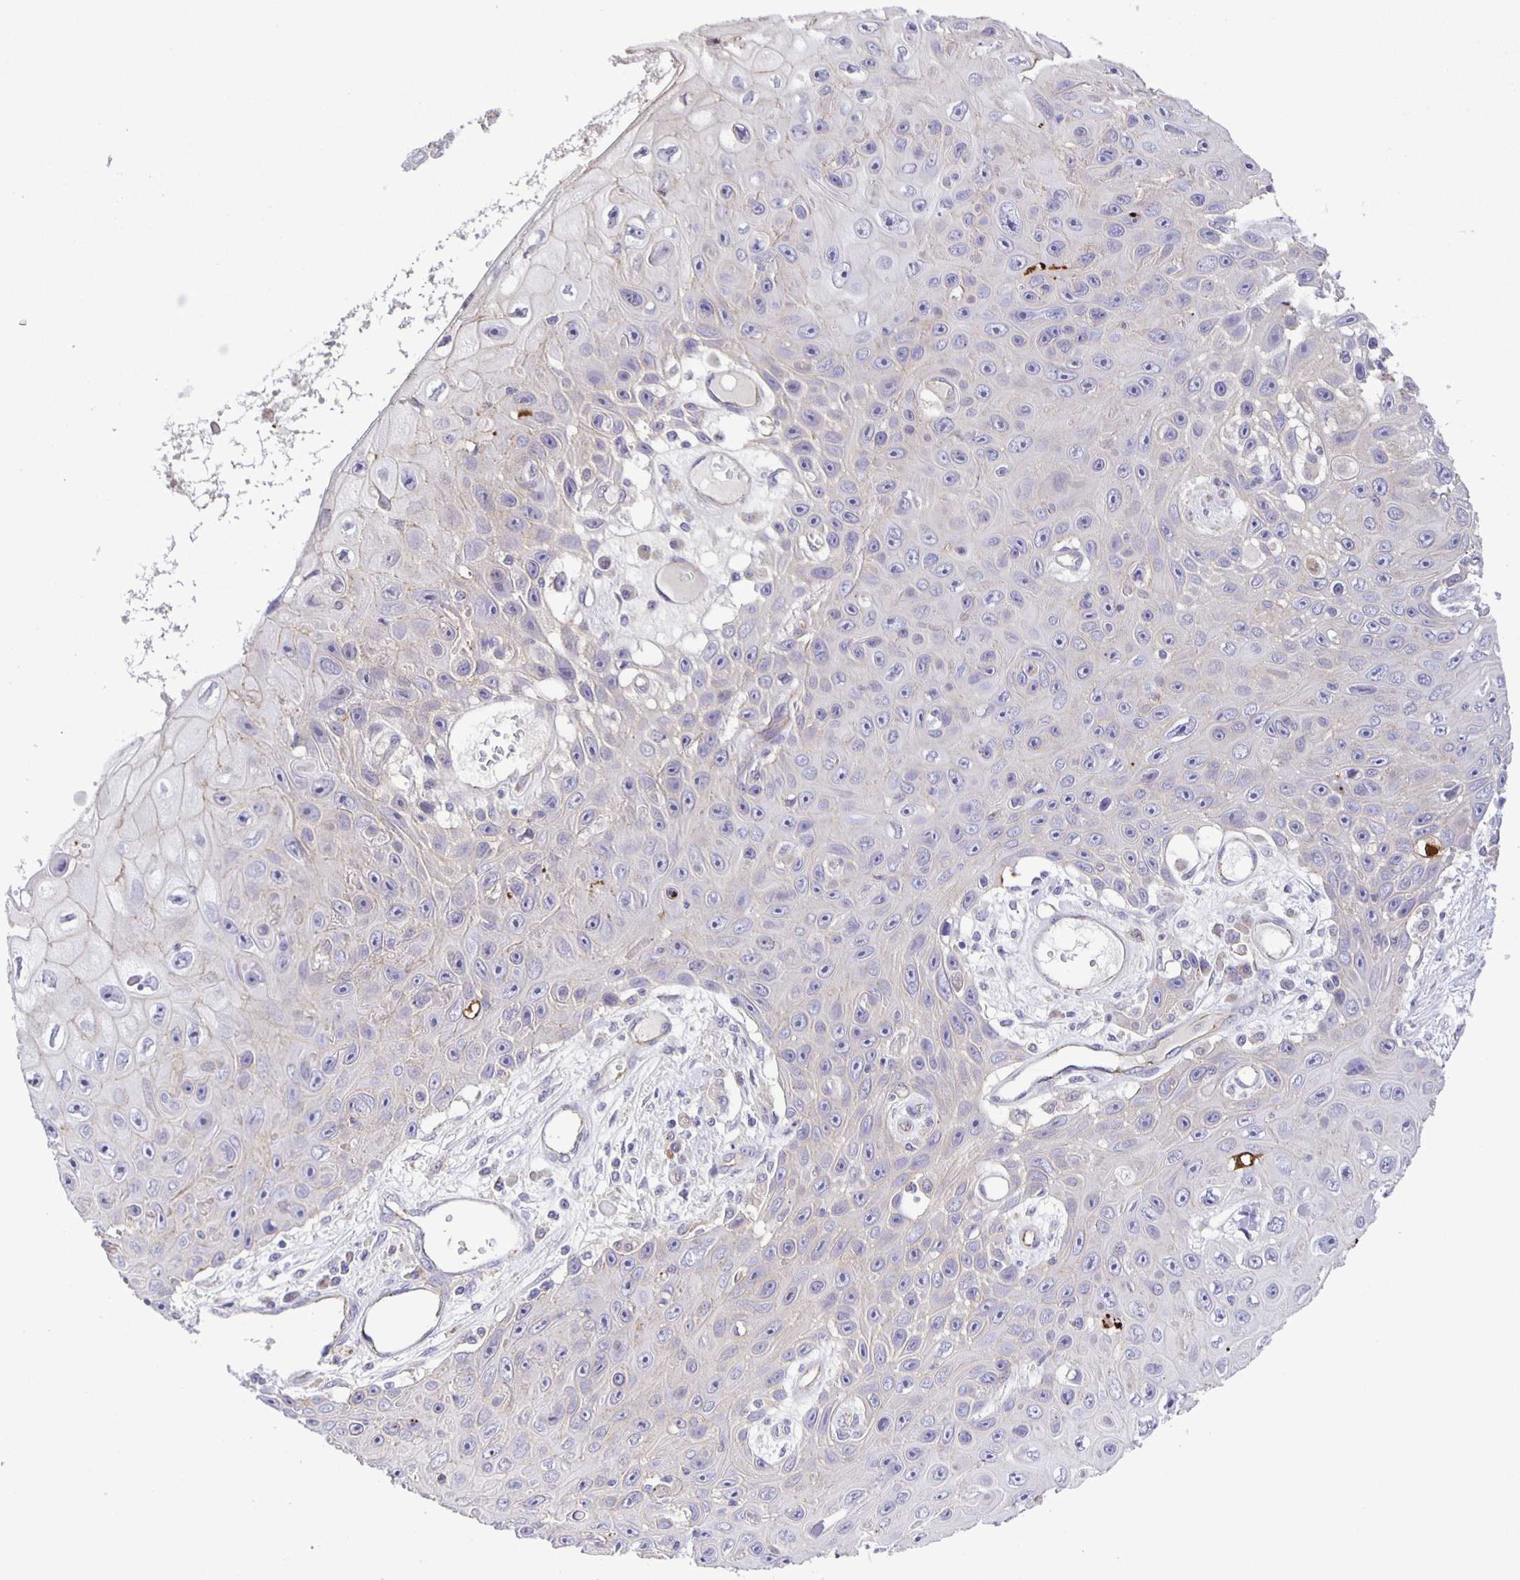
{"staining": {"intensity": "negative", "quantity": "none", "location": "none"}, "tissue": "skin cancer", "cell_type": "Tumor cells", "image_type": "cancer", "snomed": [{"axis": "morphology", "description": "Squamous cell carcinoma, NOS"}, {"axis": "topography", "description": "Skin"}], "caption": "Photomicrograph shows no significant protein positivity in tumor cells of skin cancer.", "gene": "JMJD4", "patient": {"sex": "male", "age": 82}}